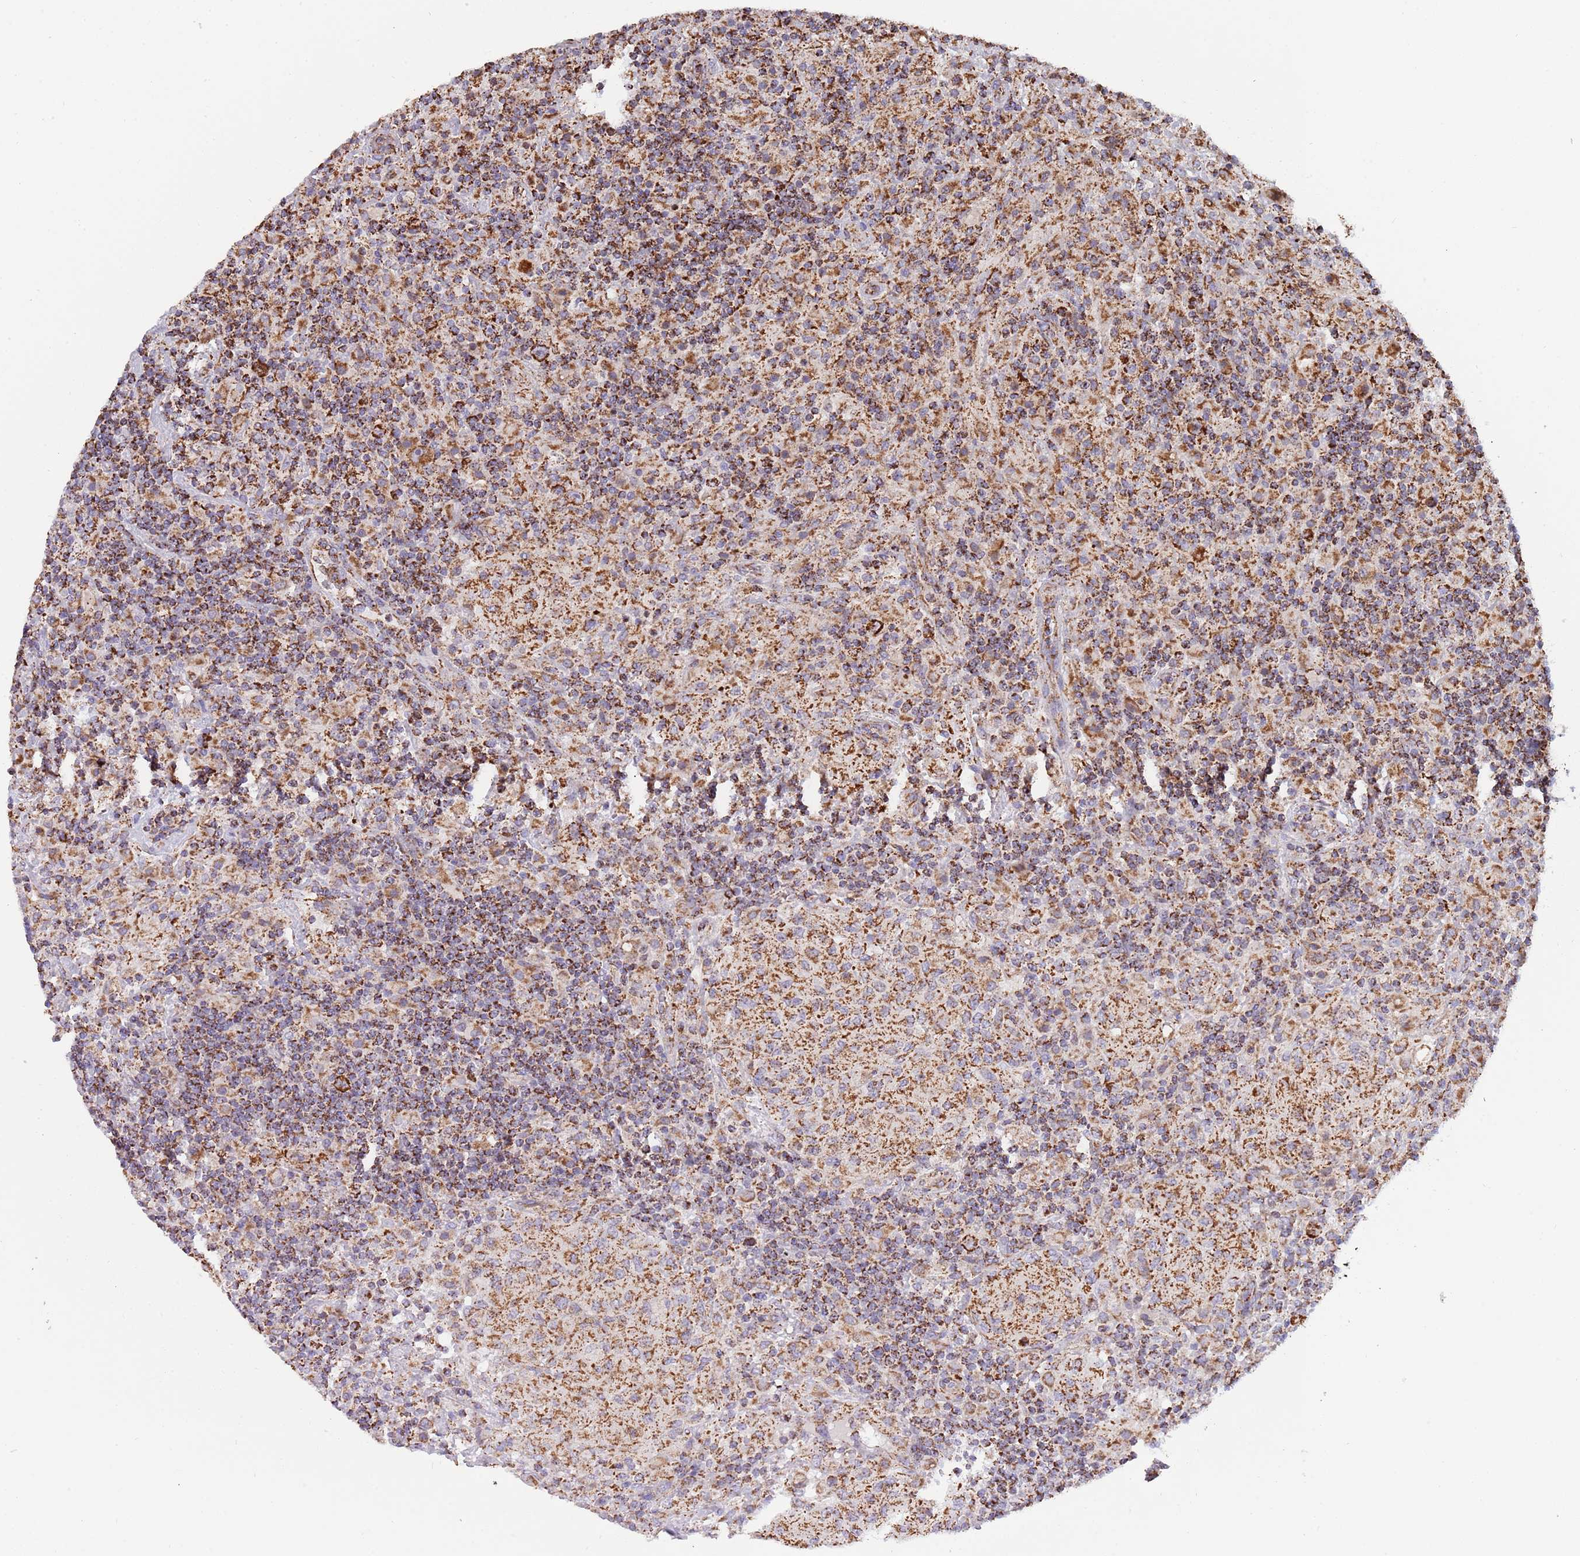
{"staining": {"intensity": "strong", "quantity": ">75%", "location": "cytoplasmic/membranous"}, "tissue": "lymphoma", "cell_type": "Tumor cells", "image_type": "cancer", "snomed": [{"axis": "morphology", "description": "Hodgkin's disease, NOS"}, {"axis": "topography", "description": "Lymph node"}], "caption": "A brown stain highlights strong cytoplasmic/membranous expression of a protein in lymphoma tumor cells.", "gene": "VPS16", "patient": {"sex": "male", "age": 70}}